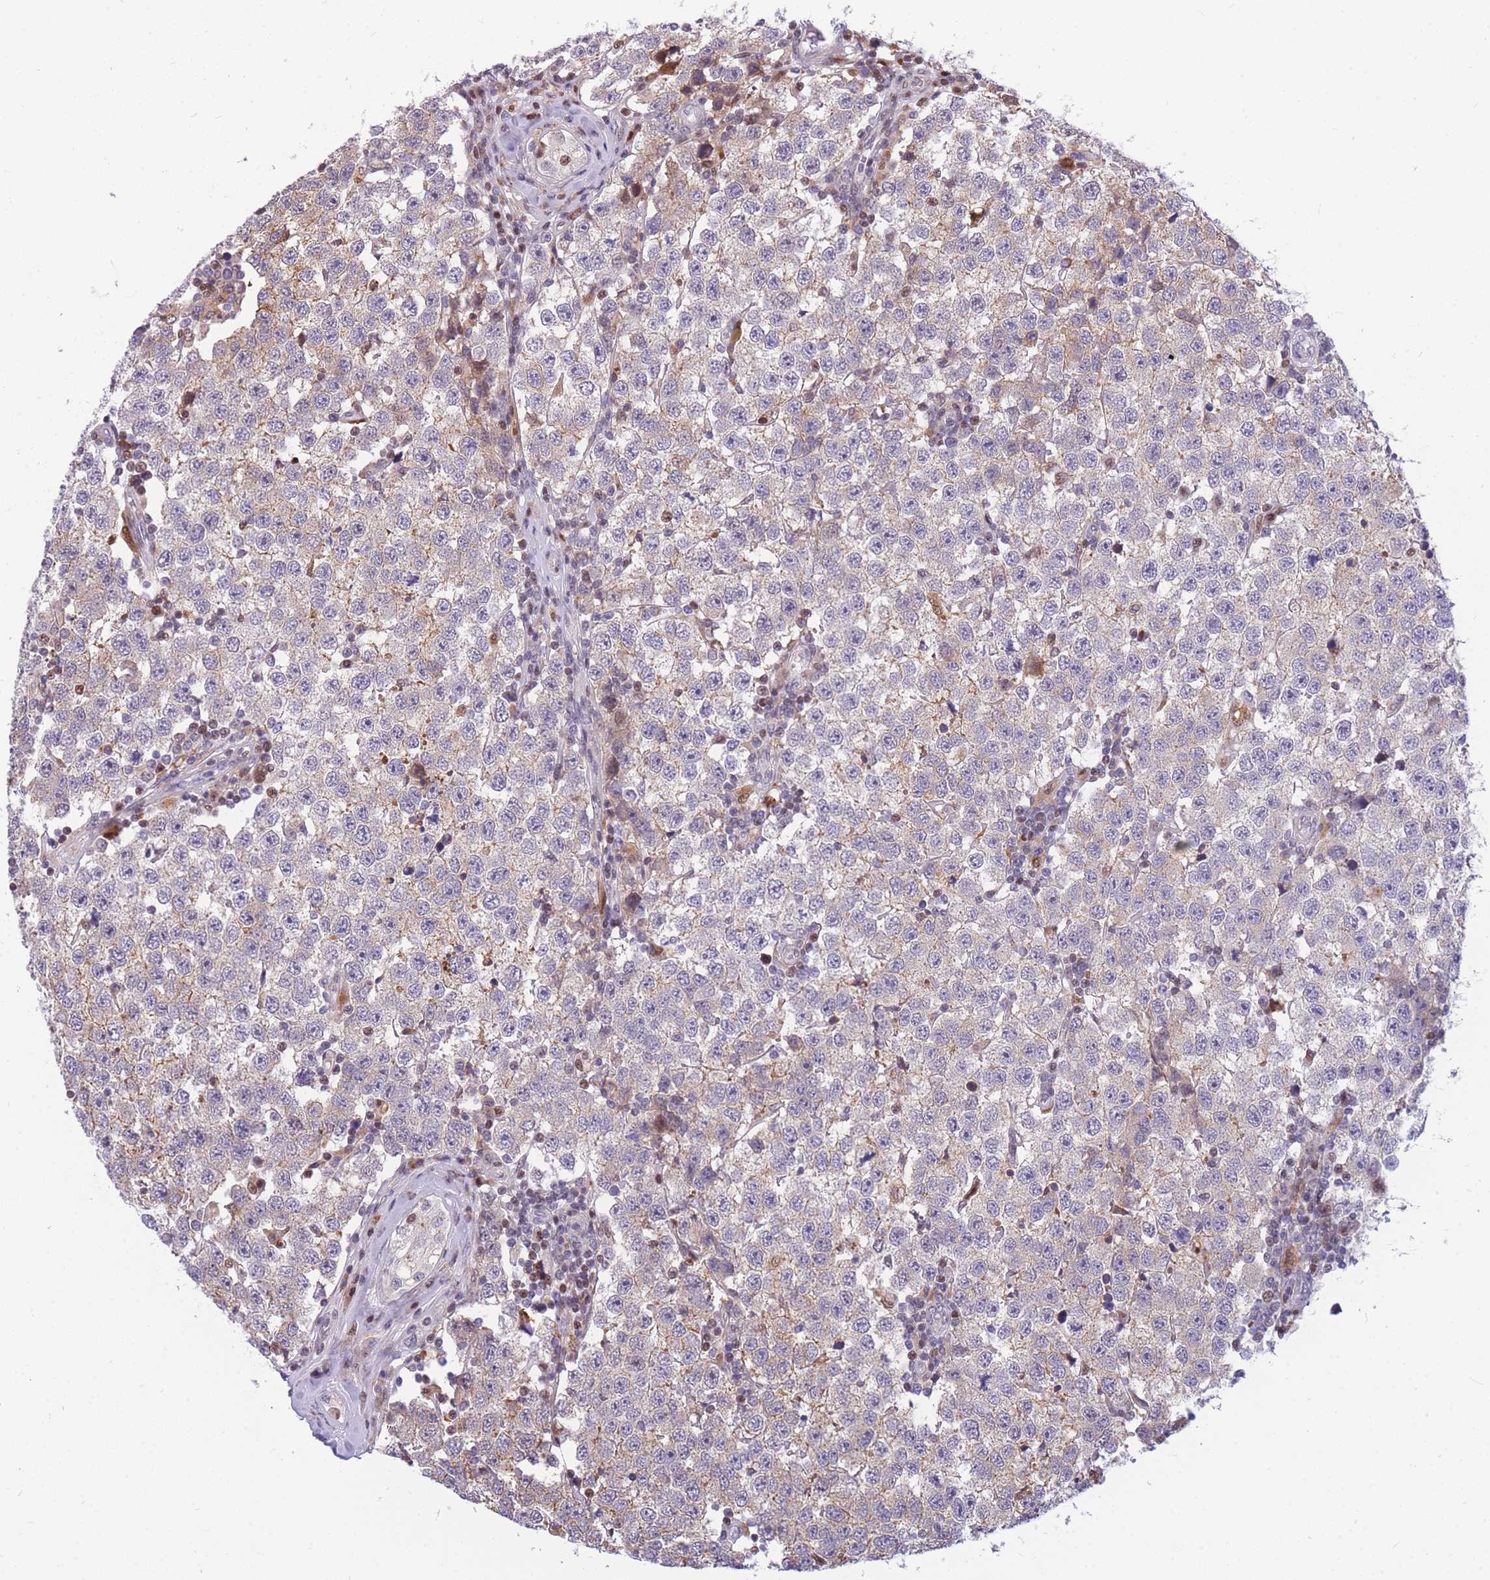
{"staining": {"intensity": "weak", "quantity": "<25%", "location": "cytoplasmic/membranous"}, "tissue": "testis cancer", "cell_type": "Tumor cells", "image_type": "cancer", "snomed": [{"axis": "morphology", "description": "Seminoma, NOS"}, {"axis": "topography", "description": "Testis"}], "caption": "The IHC image has no significant positivity in tumor cells of testis cancer tissue.", "gene": "CRACD", "patient": {"sex": "male", "age": 34}}